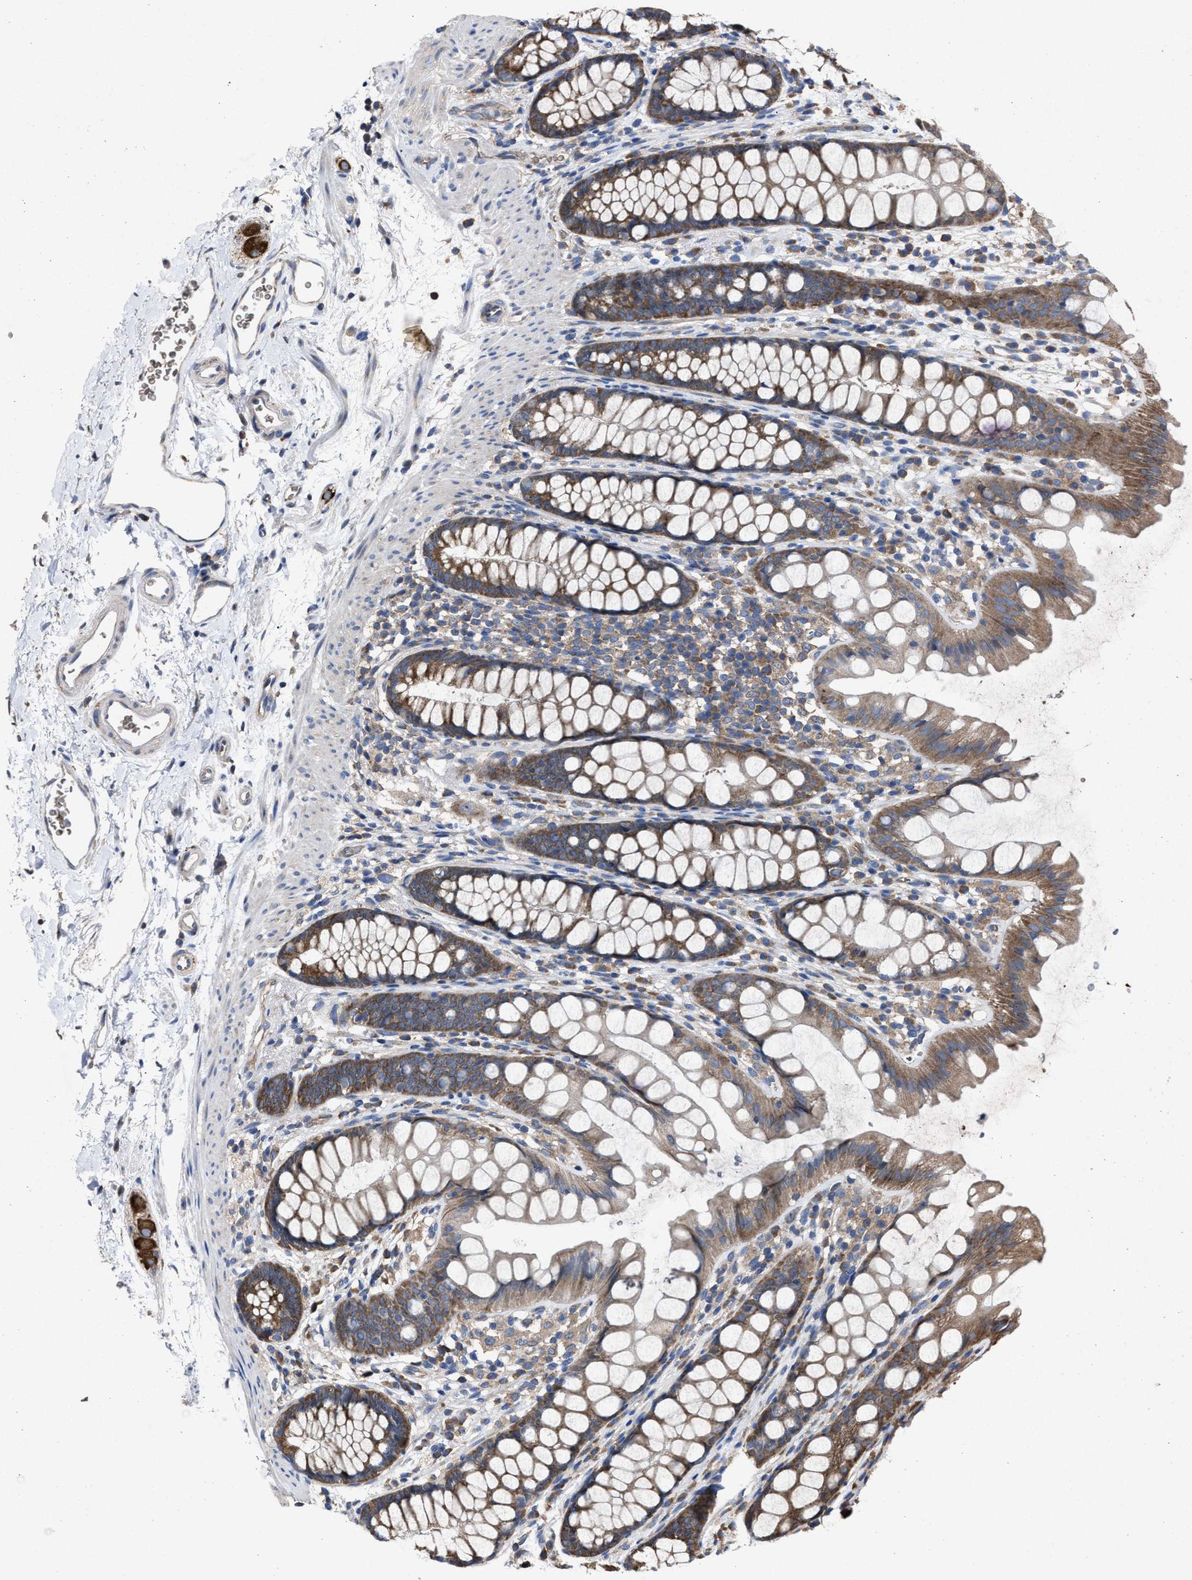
{"staining": {"intensity": "moderate", "quantity": ">75%", "location": "cytoplasmic/membranous"}, "tissue": "rectum", "cell_type": "Glandular cells", "image_type": "normal", "snomed": [{"axis": "morphology", "description": "Normal tissue, NOS"}, {"axis": "topography", "description": "Rectum"}], "caption": "DAB immunohistochemical staining of normal rectum displays moderate cytoplasmic/membranous protein expression in about >75% of glandular cells. The staining was performed using DAB (3,3'-diaminobenzidine) to visualize the protein expression in brown, while the nuclei were stained in blue with hematoxylin (Magnification: 20x).", "gene": "UPF1", "patient": {"sex": "female", "age": 65}}